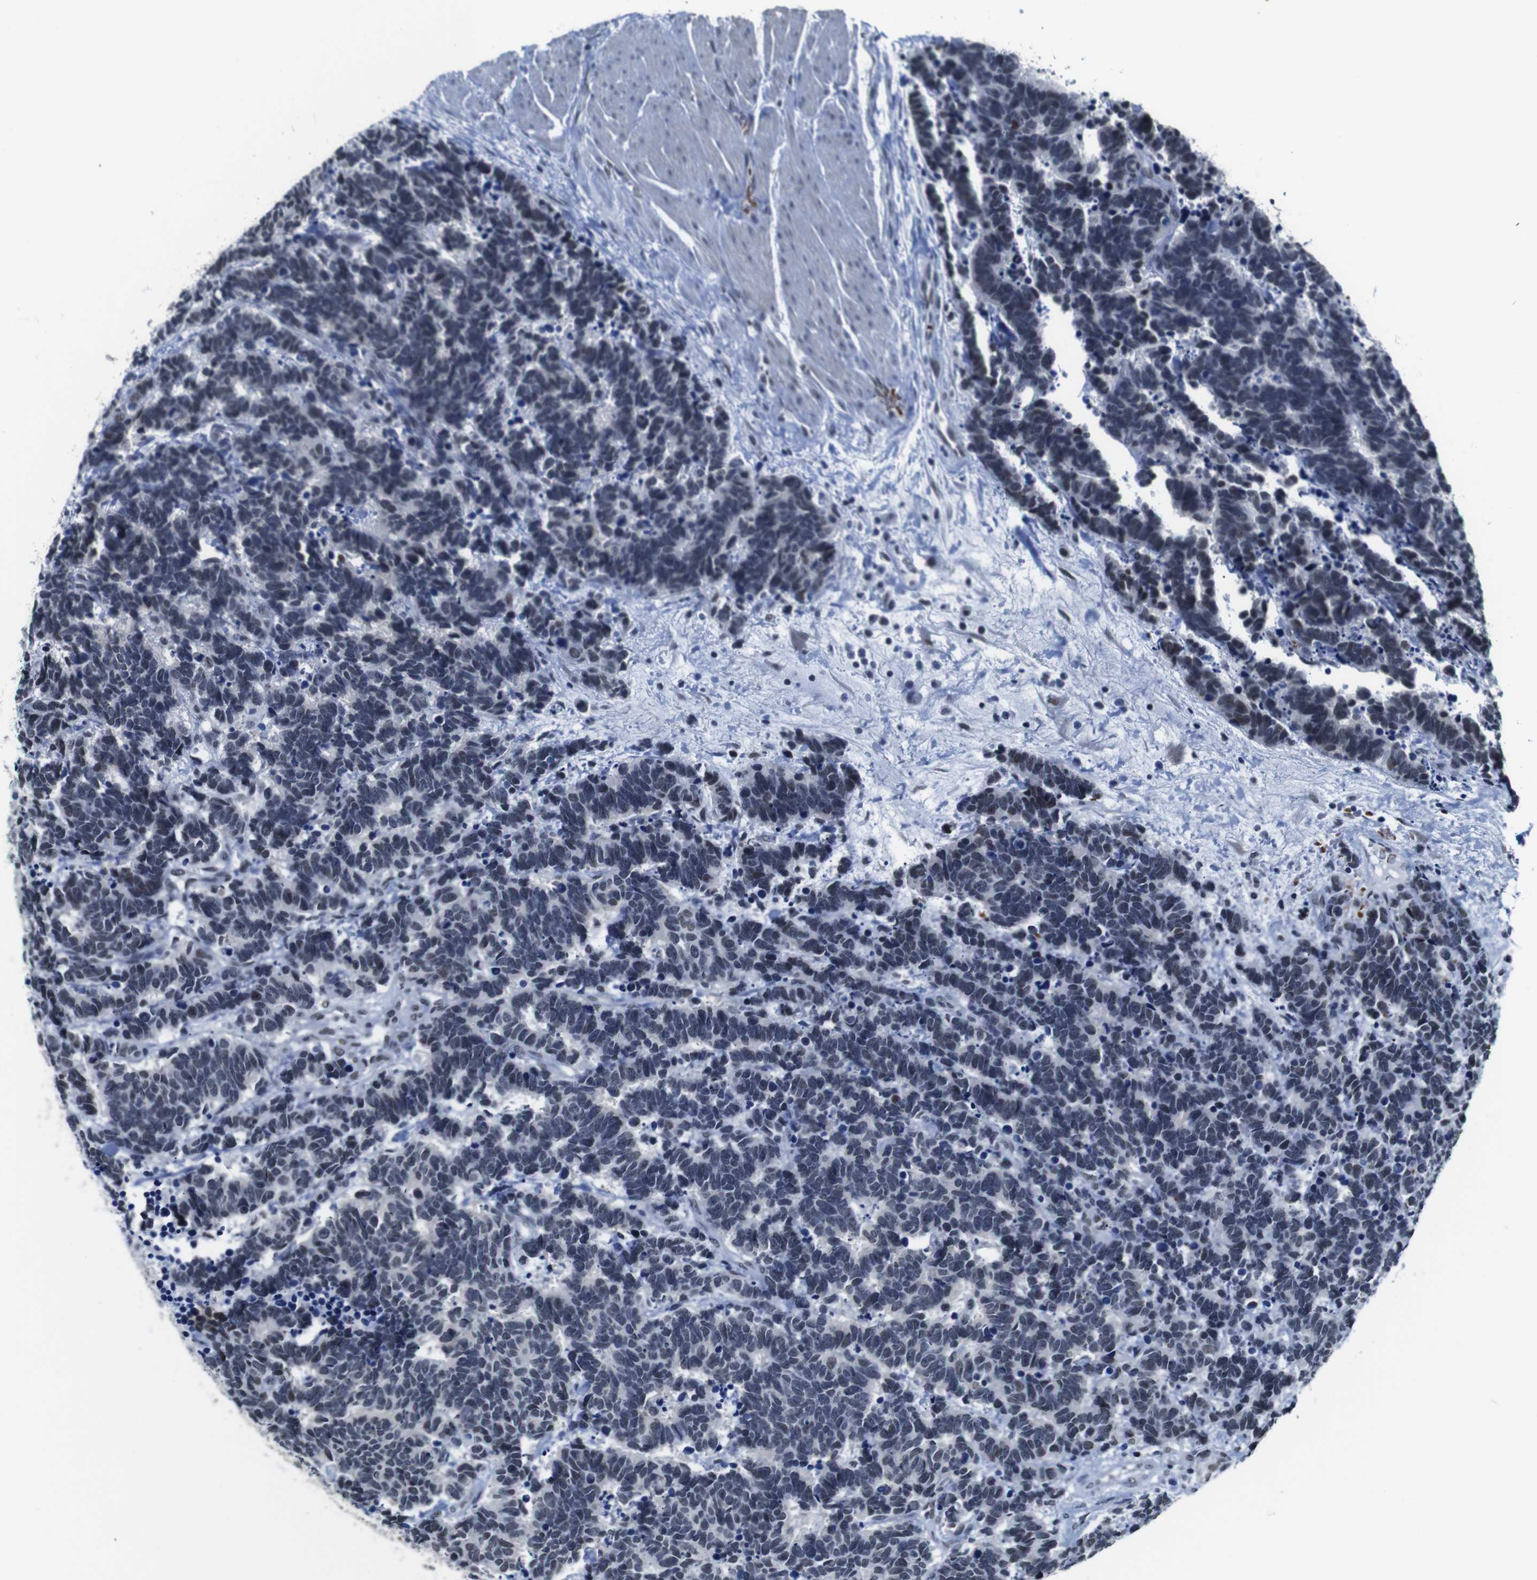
{"staining": {"intensity": "negative", "quantity": "none", "location": "none"}, "tissue": "carcinoid", "cell_type": "Tumor cells", "image_type": "cancer", "snomed": [{"axis": "morphology", "description": "Carcinoma, NOS"}, {"axis": "morphology", "description": "Carcinoid, malignant, NOS"}, {"axis": "topography", "description": "Urinary bladder"}], "caption": "Tumor cells are negative for brown protein staining in carcinoma.", "gene": "ILDR2", "patient": {"sex": "male", "age": 57}}